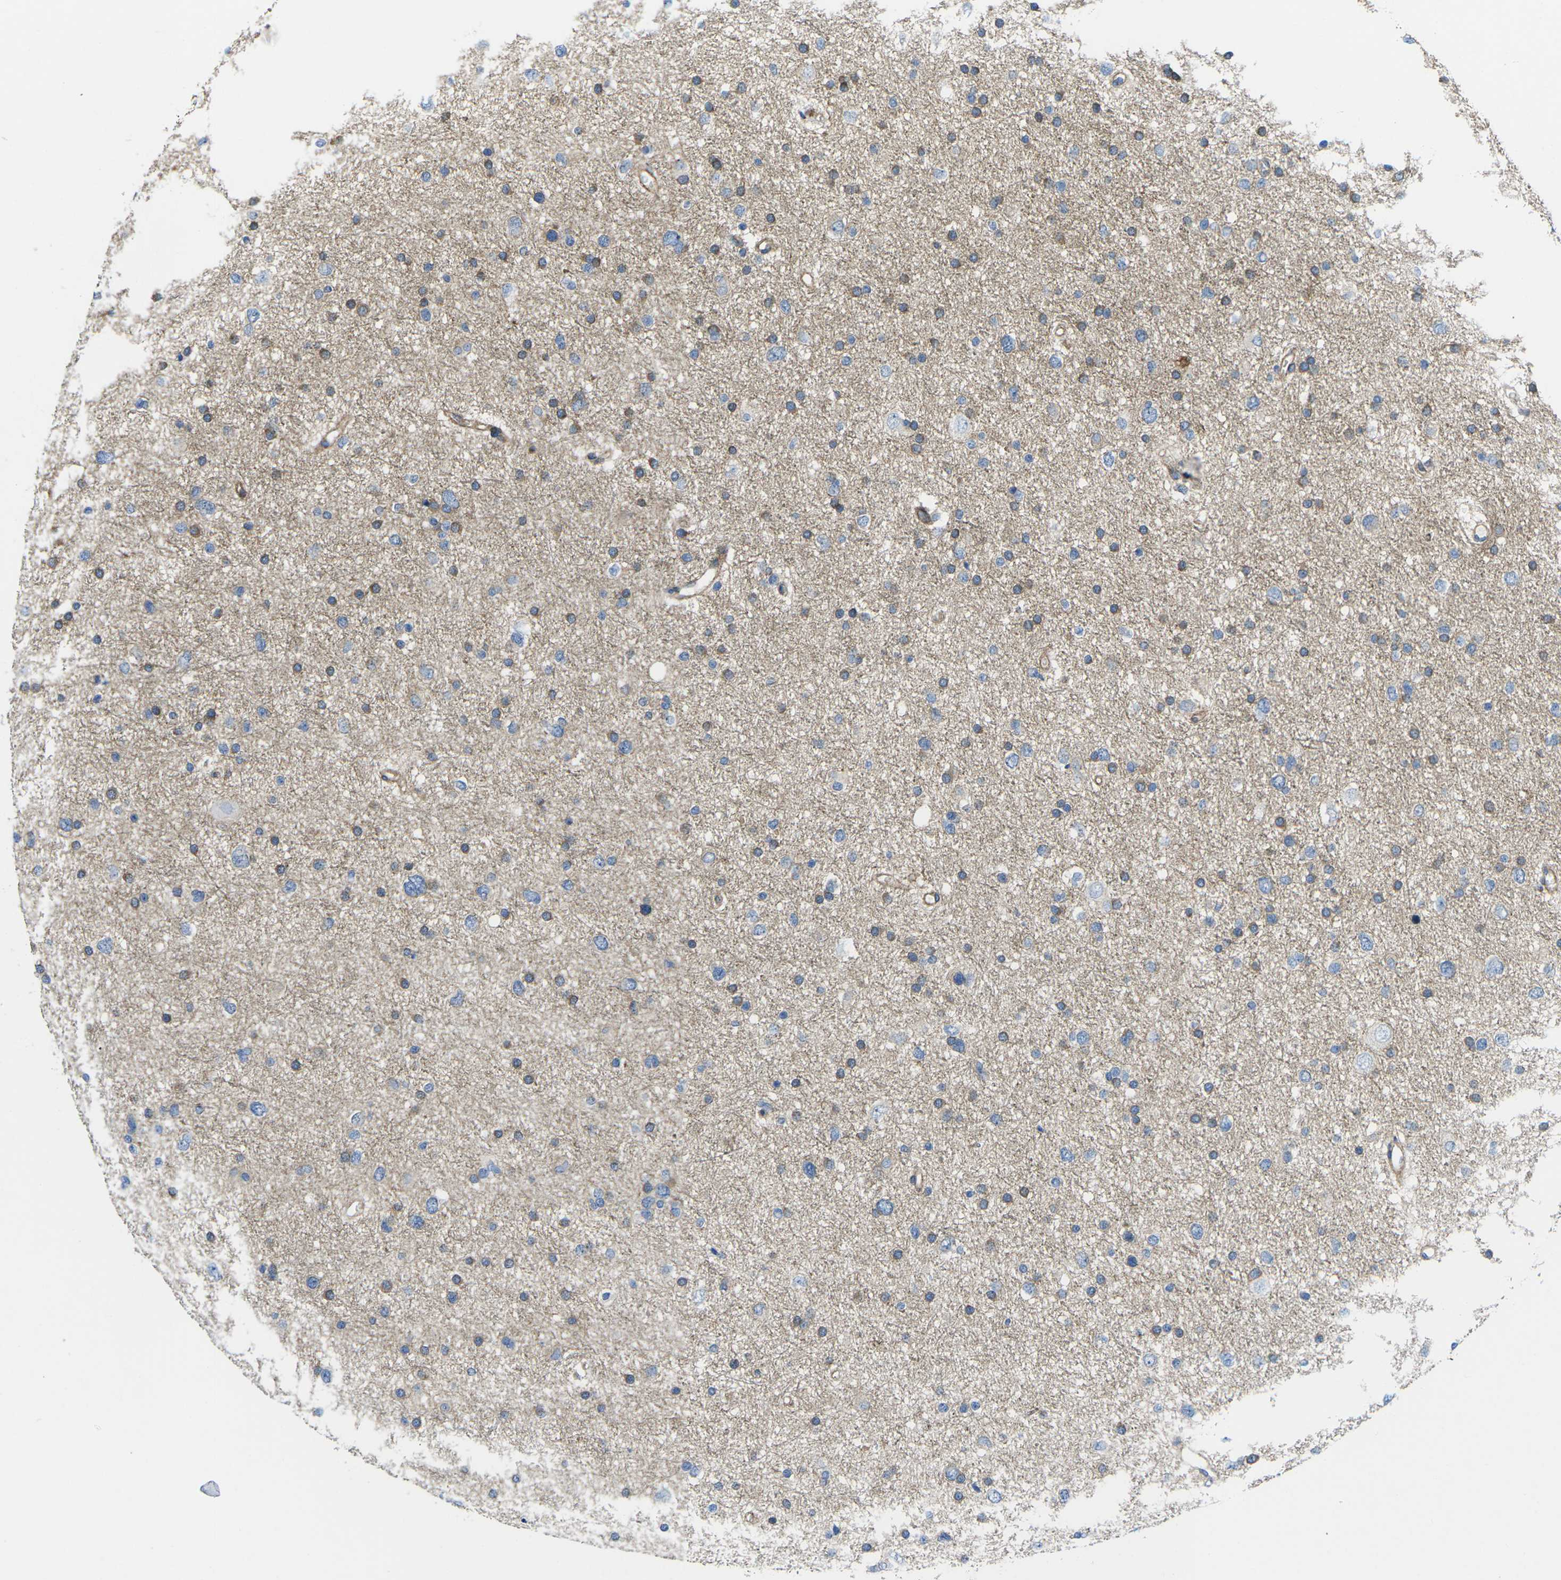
{"staining": {"intensity": "weak", "quantity": ">75%", "location": "cytoplasmic/membranous"}, "tissue": "glioma", "cell_type": "Tumor cells", "image_type": "cancer", "snomed": [{"axis": "morphology", "description": "Glioma, malignant, Low grade"}, {"axis": "topography", "description": "Brain"}], "caption": "IHC photomicrograph of human glioma stained for a protein (brown), which demonstrates low levels of weak cytoplasmic/membranous positivity in about >75% of tumor cells.", "gene": "DLG1", "patient": {"sex": "female", "age": 37}}